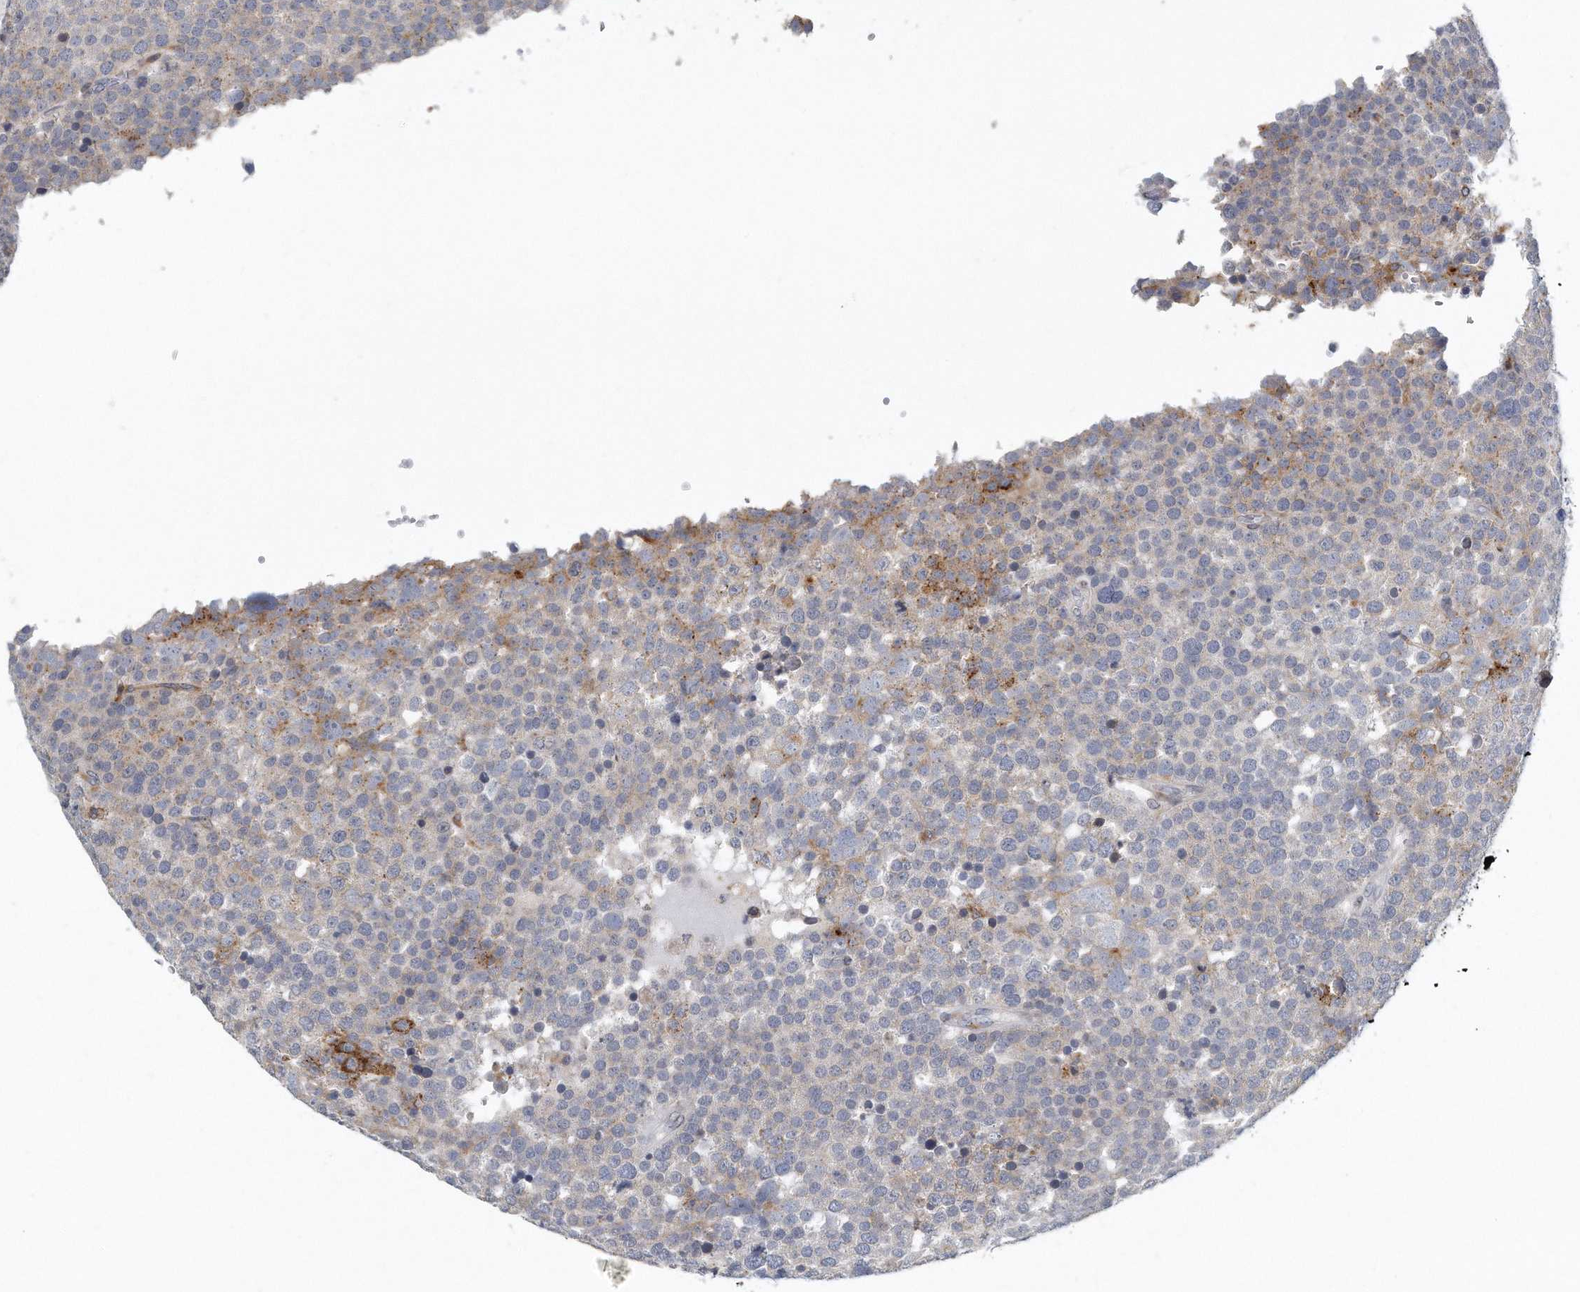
{"staining": {"intensity": "moderate", "quantity": "<25%", "location": "cytoplasmic/membranous"}, "tissue": "testis cancer", "cell_type": "Tumor cells", "image_type": "cancer", "snomed": [{"axis": "morphology", "description": "Seminoma, NOS"}, {"axis": "topography", "description": "Testis"}], "caption": "This is an image of immunohistochemistry (IHC) staining of testis seminoma, which shows moderate staining in the cytoplasmic/membranous of tumor cells.", "gene": "VLDLR", "patient": {"sex": "male", "age": 71}}